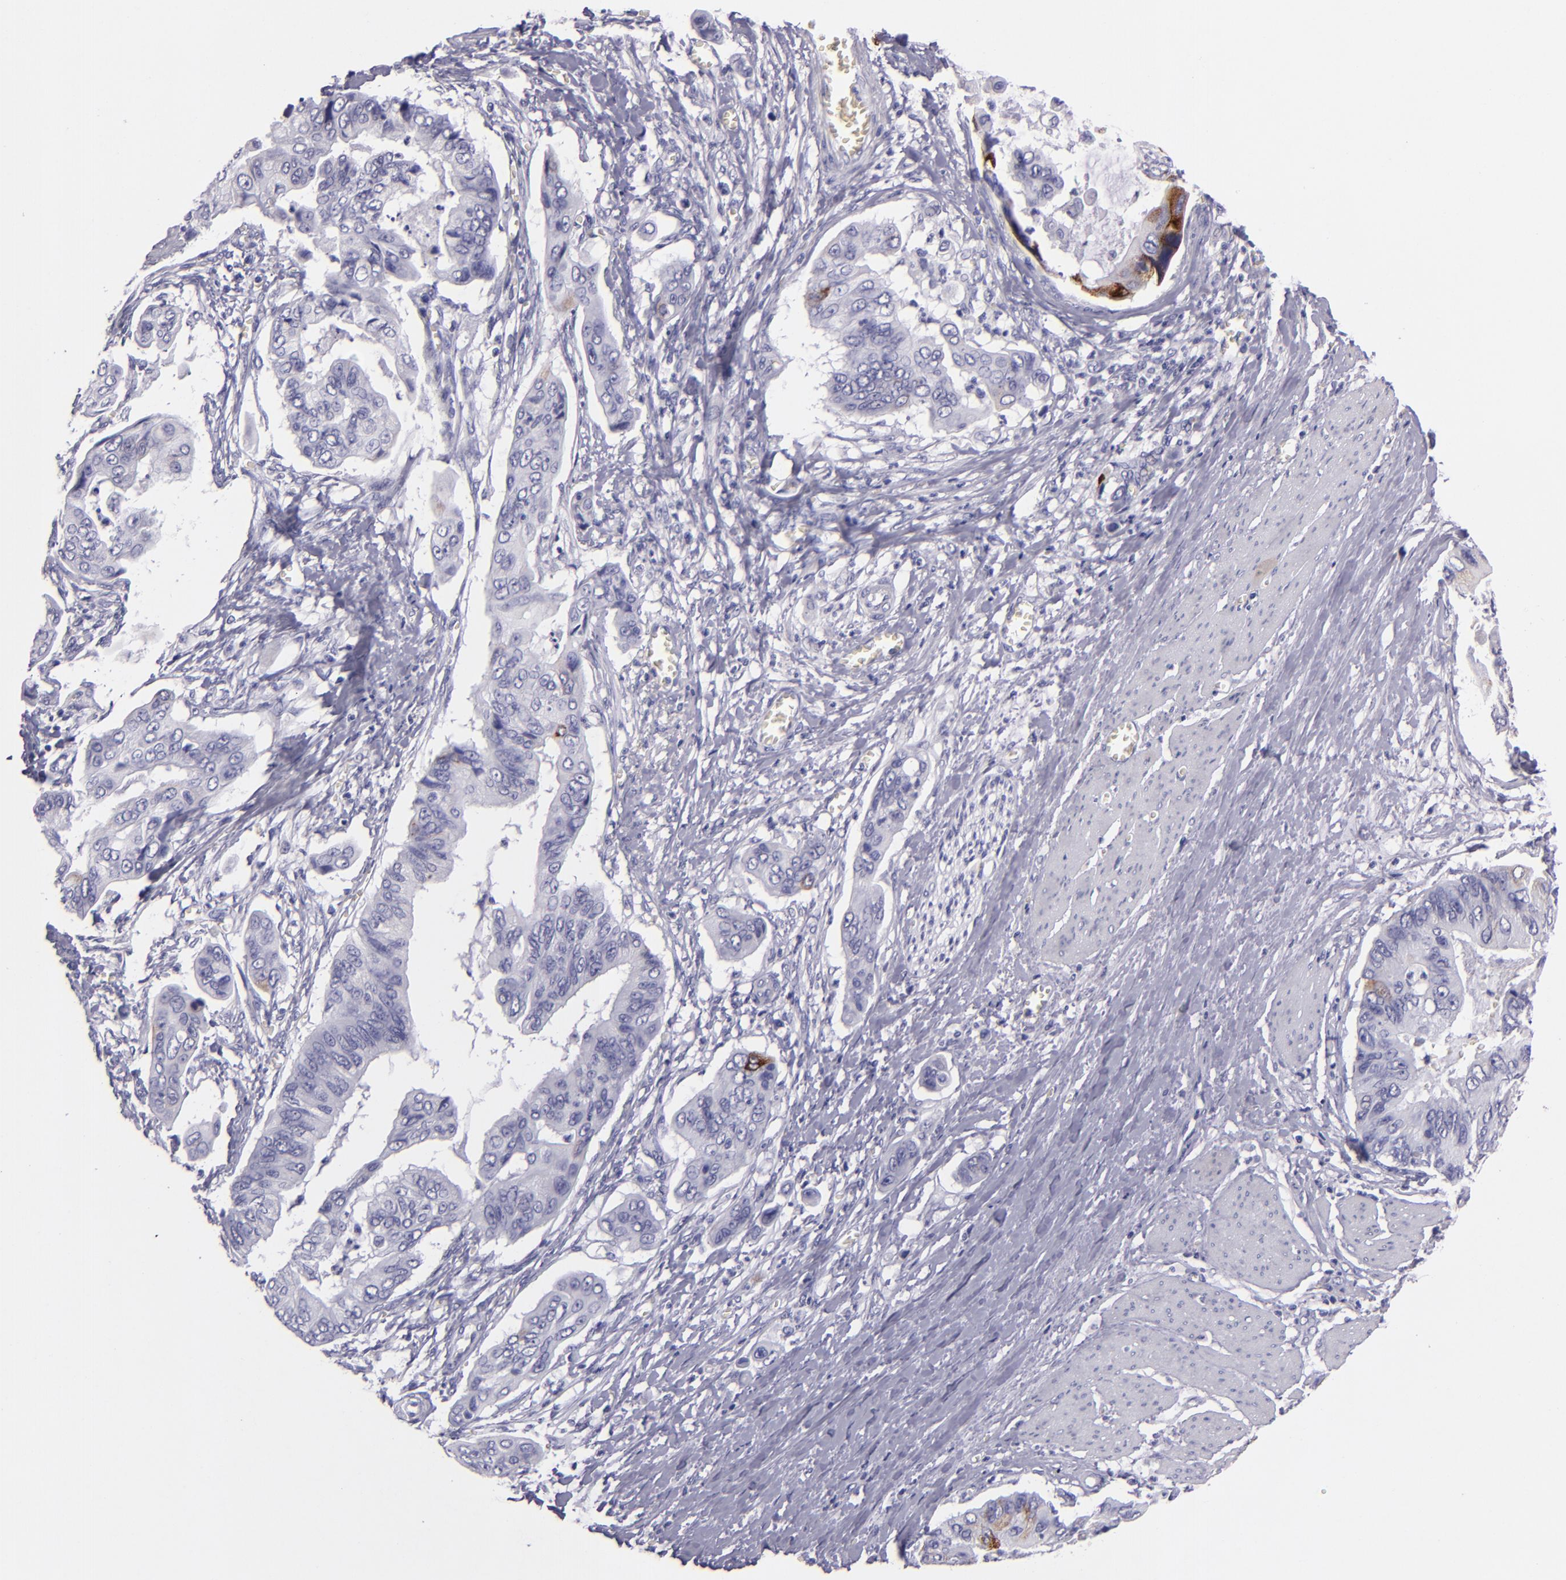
{"staining": {"intensity": "strong", "quantity": "<25%", "location": "cytoplasmic/membranous"}, "tissue": "stomach cancer", "cell_type": "Tumor cells", "image_type": "cancer", "snomed": [{"axis": "morphology", "description": "Adenocarcinoma, NOS"}, {"axis": "topography", "description": "Stomach, upper"}], "caption": "Stomach cancer (adenocarcinoma) tissue exhibits strong cytoplasmic/membranous expression in approximately <25% of tumor cells, visualized by immunohistochemistry. Using DAB (3,3'-diaminobenzidine) (brown) and hematoxylin (blue) stains, captured at high magnification using brightfield microscopy.", "gene": "MUC5AC", "patient": {"sex": "male", "age": 80}}